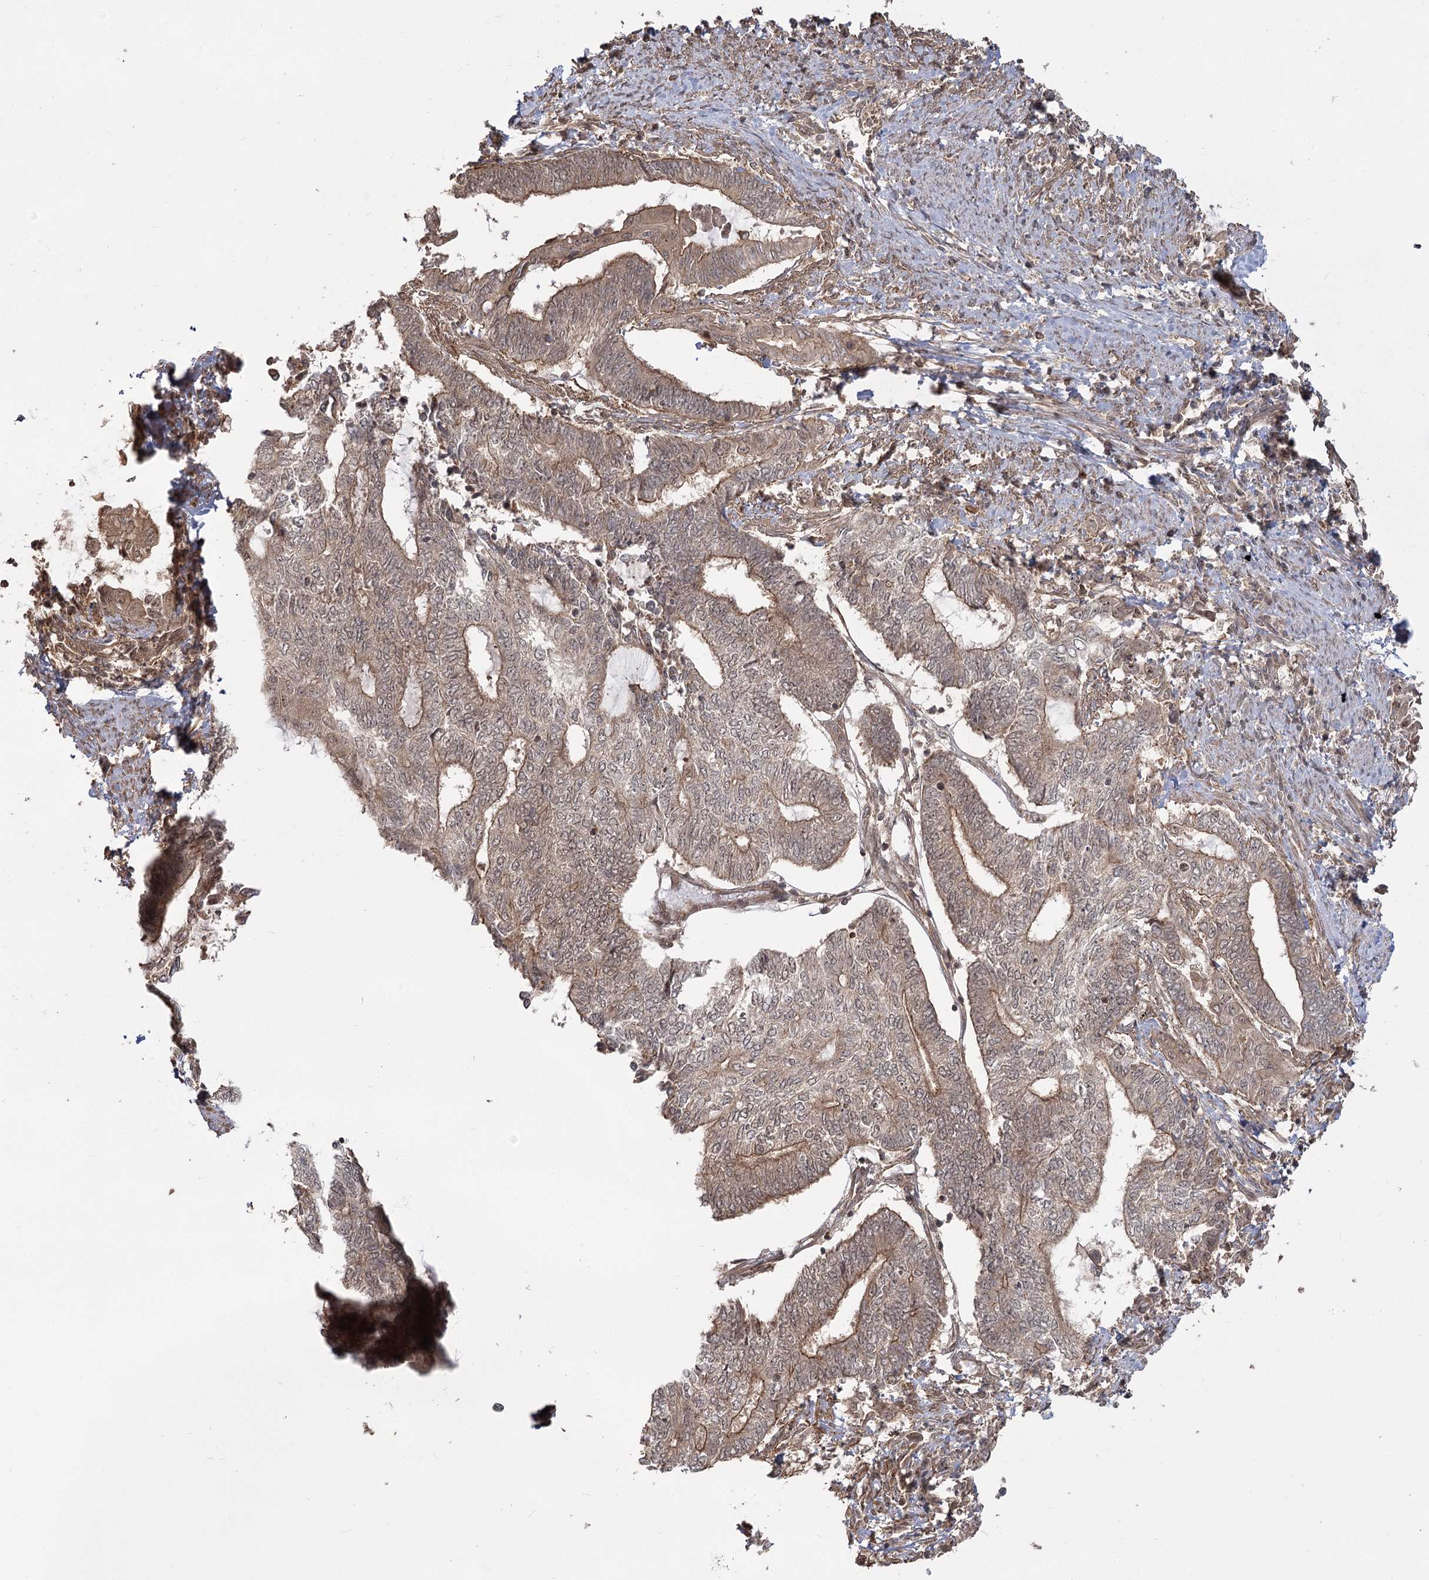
{"staining": {"intensity": "weak", "quantity": "25%-75%", "location": "cytoplasmic/membranous"}, "tissue": "endometrial cancer", "cell_type": "Tumor cells", "image_type": "cancer", "snomed": [{"axis": "morphology", "description": "Adenocarcinoma, NOS"}, {"axis": "topography", "description": "Uterus"}, {"axis": "topography", "description": "Endometrium"}], "caption": "Brown immunohistochemical staining in human endometrial cancer reveals weak cytoplasmic/membranous positivity in about 25%-75% of tumor cells.", "gene": "R3HDM2", "patient": {"sex": "female", "age": 70}}